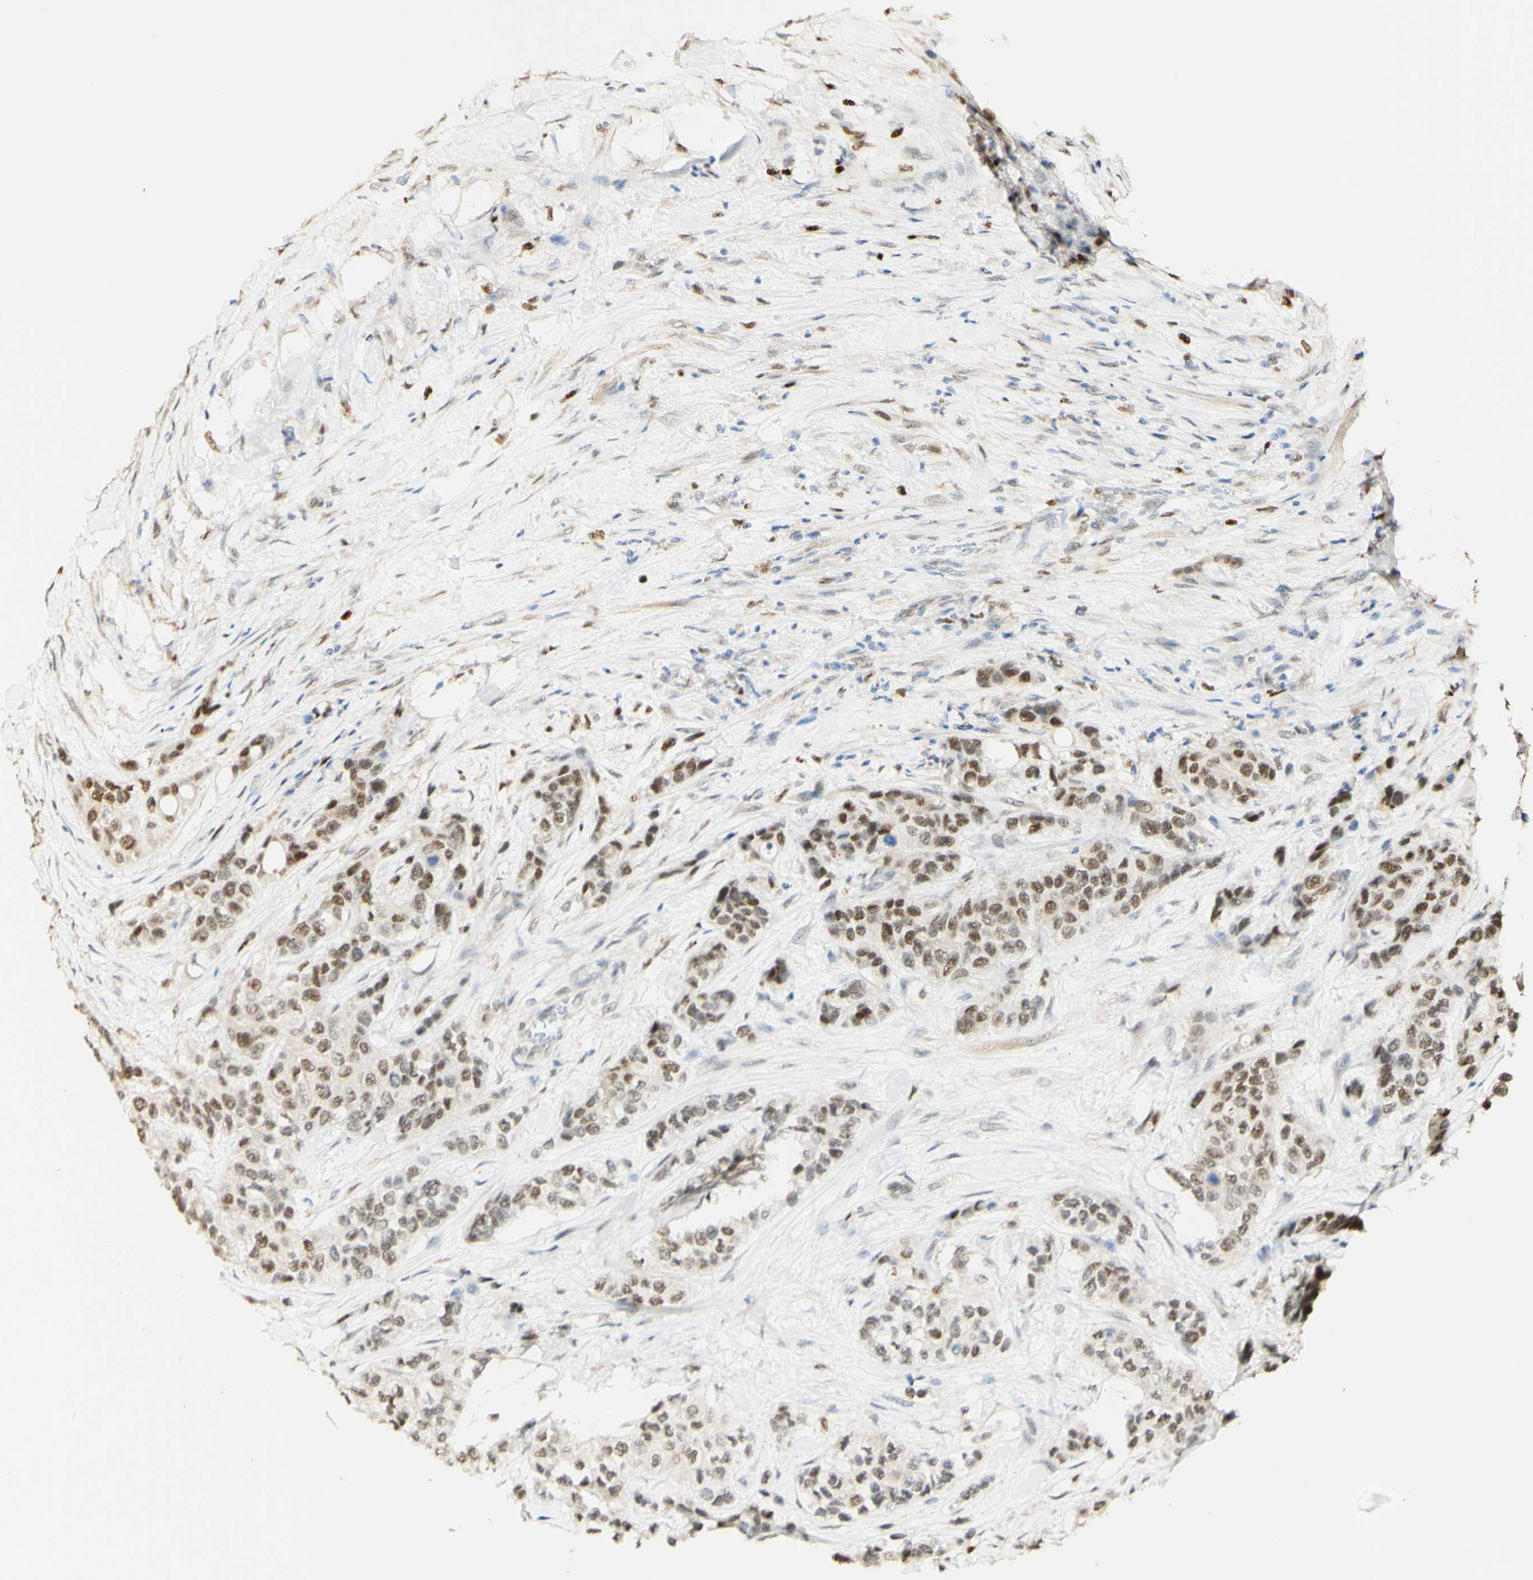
{"staining": {"intensity": "weak", "quantity": ">75%", "location": "nuclear"}, "tissue": "urothelial cancer", "cell_type": "Tumor cells", "image_type": "cancer", "snomed": [{"axis": "morphology", "description": "Urothelial carcinoma, High grade"}, {"axis": "topography", "description": "Urinary bladder"}], "caption": "Immunohistochemical staining of human urothelial cancer exhibits weak nuclear protein staining in about >75% of tumor cells. (DAB = brown stain, brightfield microscopy at high magnification).", "gene": "MAP3K4", "patient": {"sex": "female", "age": 56}}